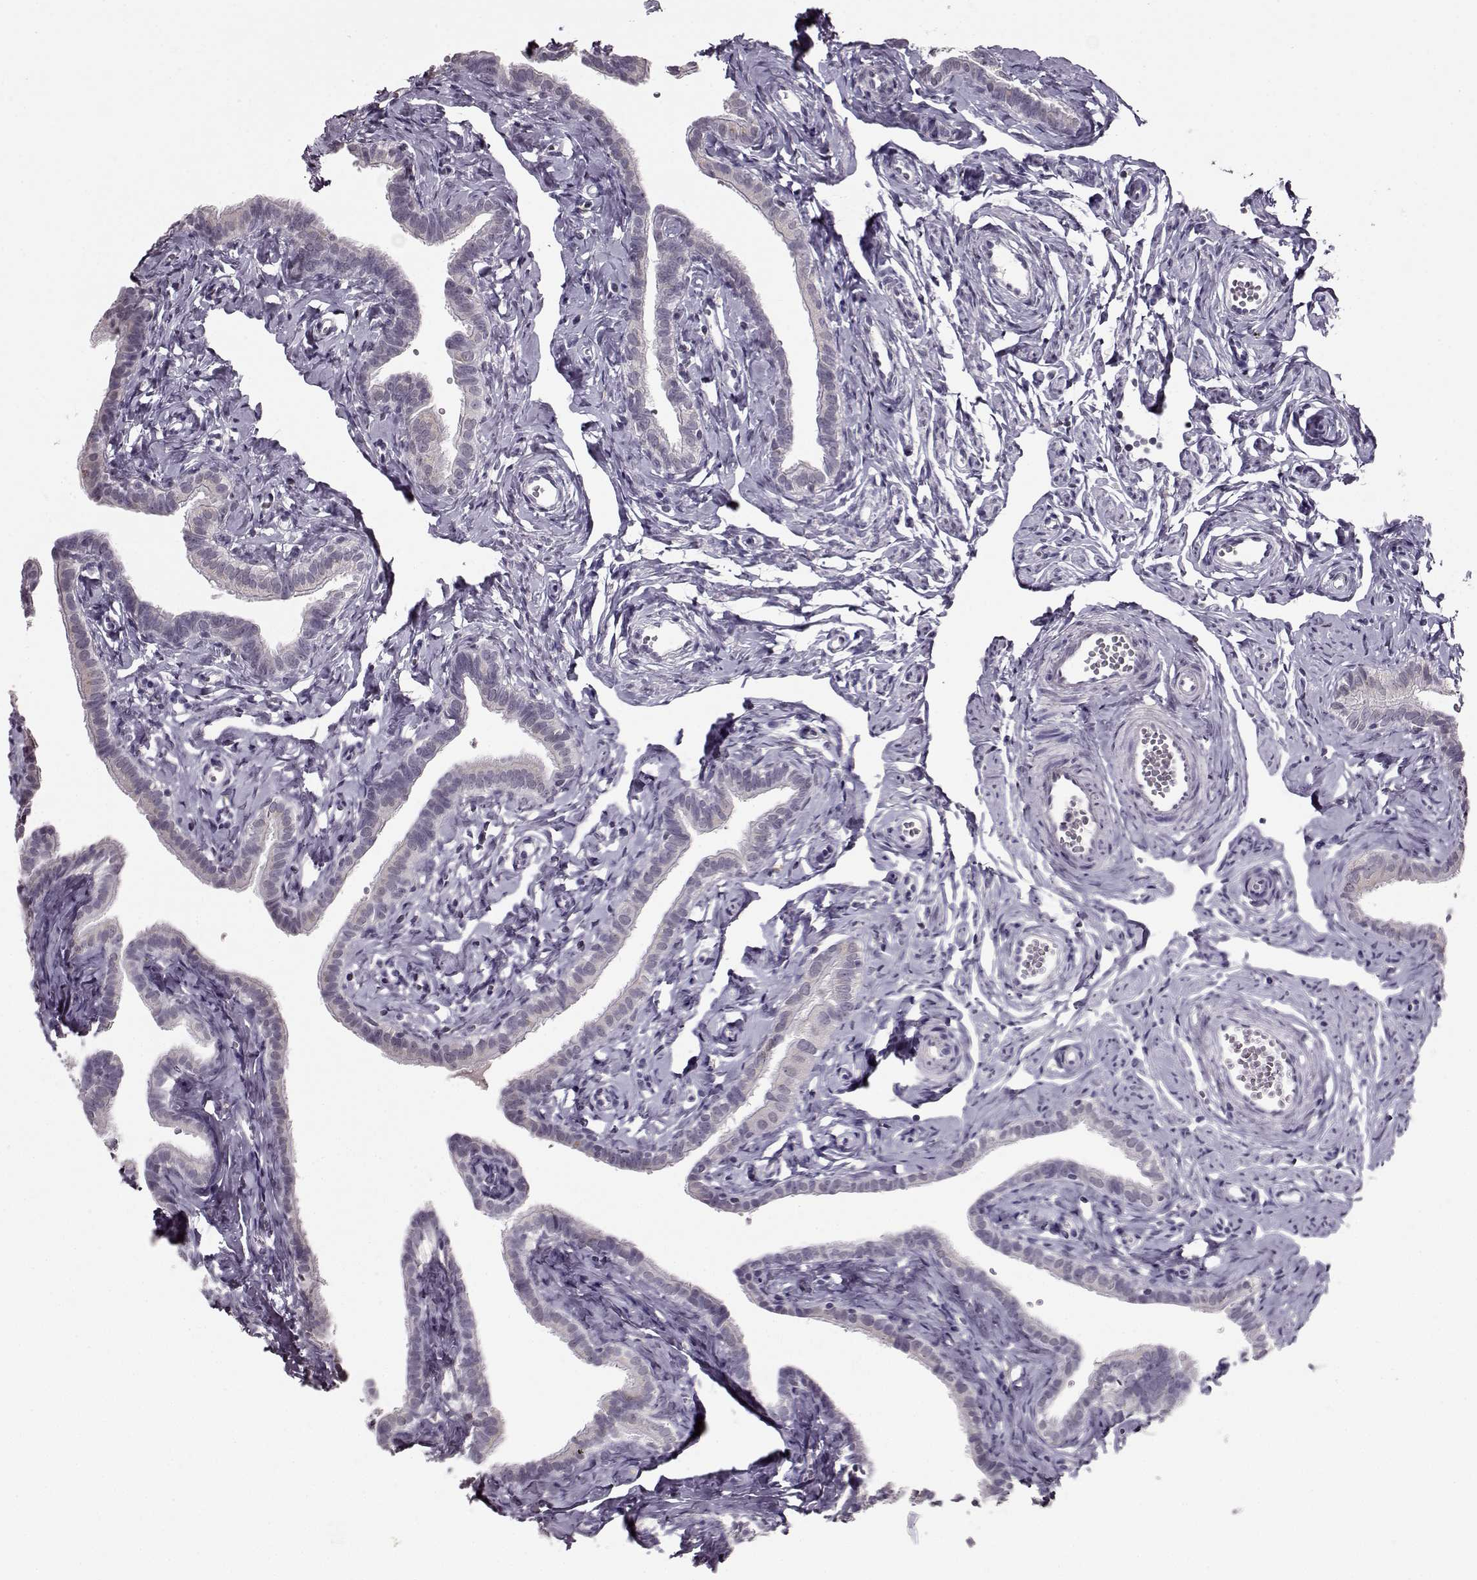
{"staining": {"intensity": "negative", "quantity": "none", "location": "none"}, "tissue": "fallopian tube", "cell_type": "Glandular cells", "image_type": "normal", "snomed": [{"axis": "morphology", "description": "Normal tissue, NOS"}, {"axis": "topography", "description": "Fallopian tube"}], "caption": "High power microscopy image of an immunohistochemistry (IHC) image of normal fallopian tube, revealing no significant expression in glandular cells. (Stains: DAB immunohistochemistry with hematoxylin counter stain, Microscopy: brightfield microscopy at high magnification).", "gene": "RP1L1", "patient": {"sex": "female", "age": 41}}